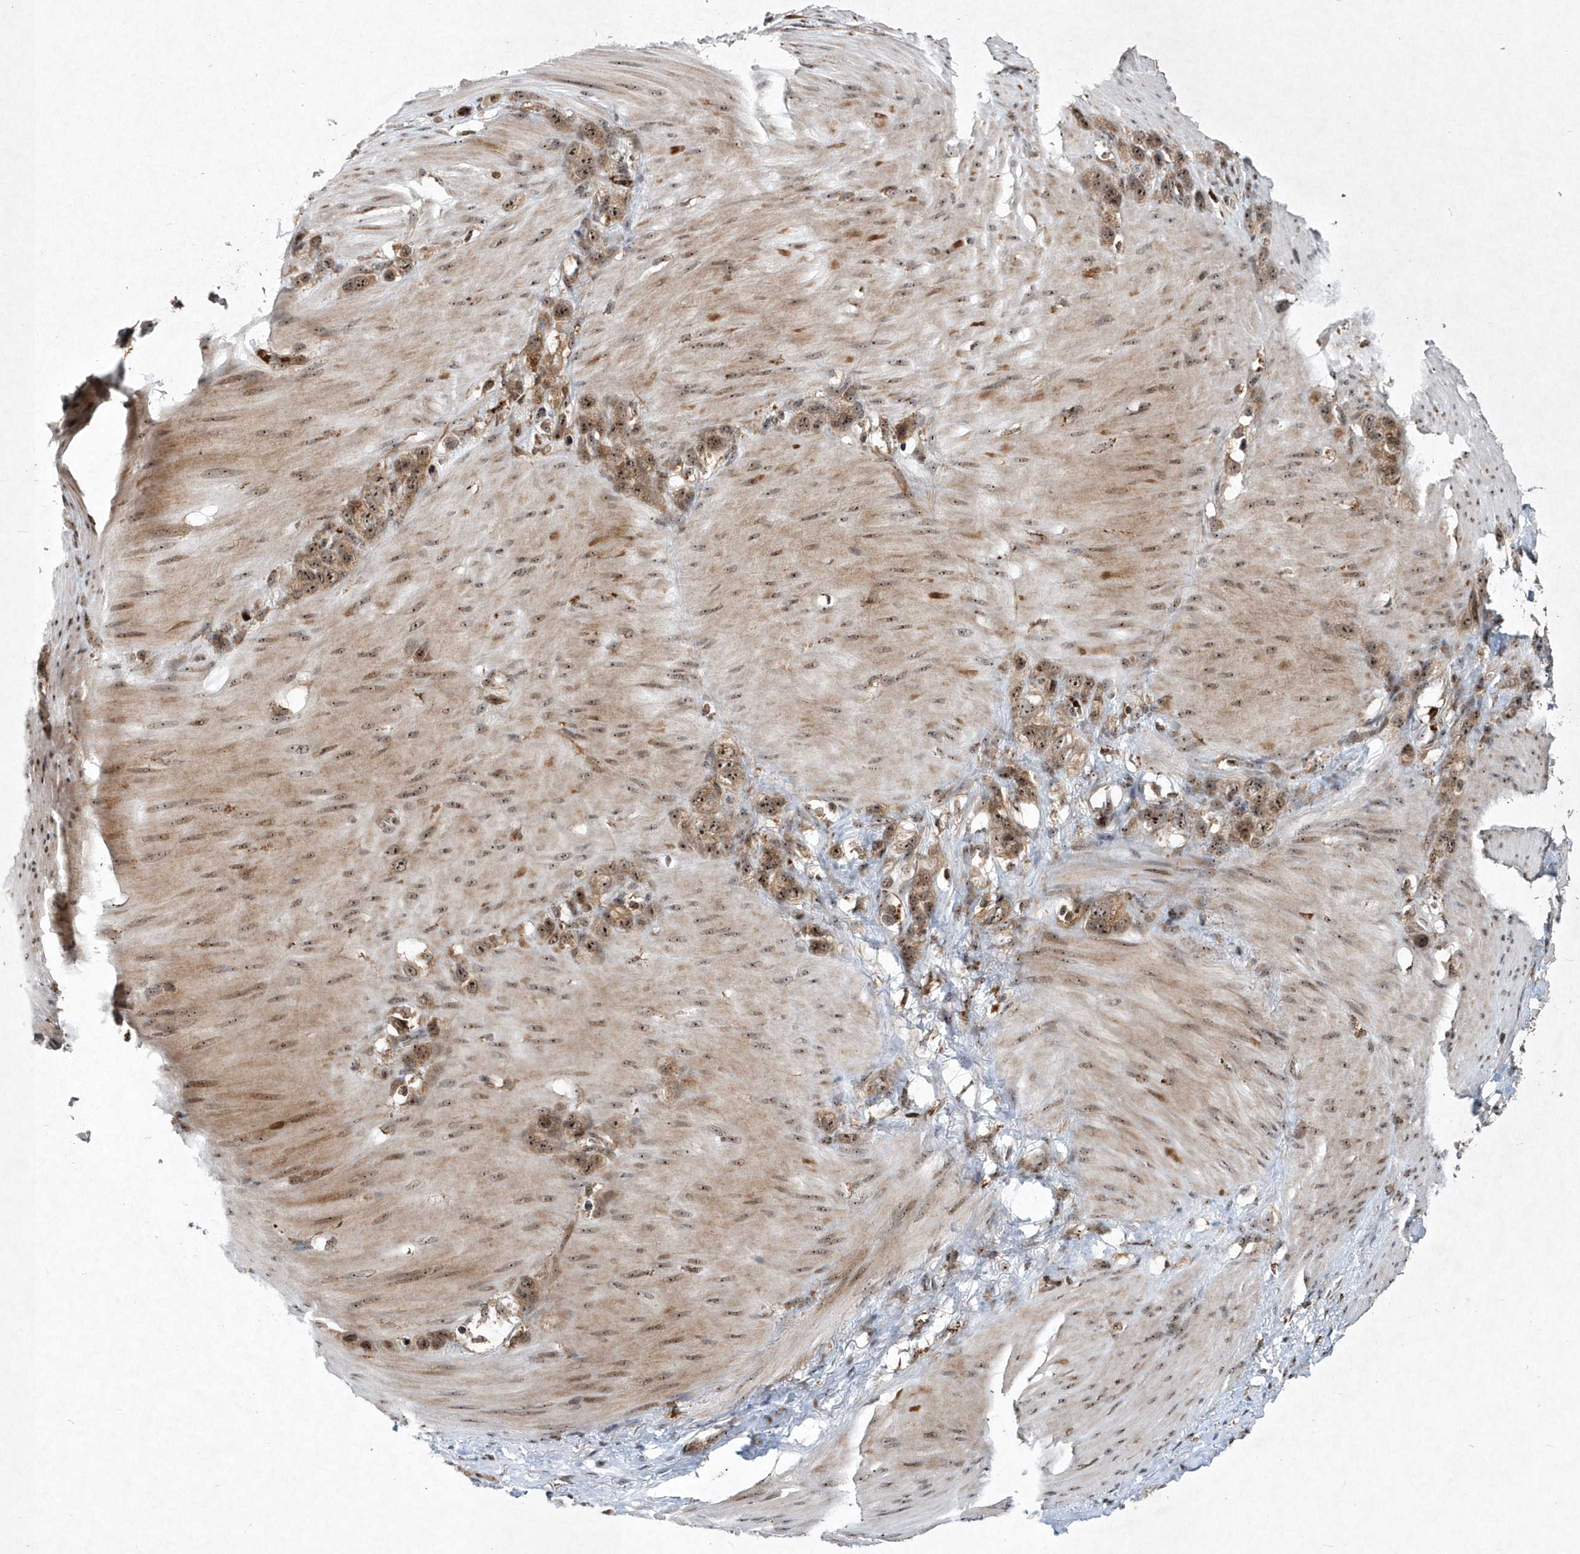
{"staining": {"intensity": "moderate", "quantity": ">75%", "location": "cytoplasmic/membranous,nuclear"}, "tissue": "stomach cancer", "cell_type": "Tumor cells", "image_type": "cancer", "snomed": [{"axis": "morphology", "description": "Normal tissue, NOS"}, {"axis": "morphology", "description": "Adenocarcinoma, NOS"}, {"axis": "morphology", "description": "Adenocarcinoma, High grade"}, {"axis": "topography", "description": "Stomach, upper"}, {"axis": "topography", "description": "Stomach"}], "caption": "Immunohistochemistry (IHC) (DAB) staining of human stomach cancer reveals moderate cytoplasmic/membranous and nuclear protein positivity in approximately >75% of tumor cells. Ihc stains the protein of interest in brown and the nuclei are stained blue.", "gene": "SOWAHB", "patient": {"sex": "female", "age": 65}}